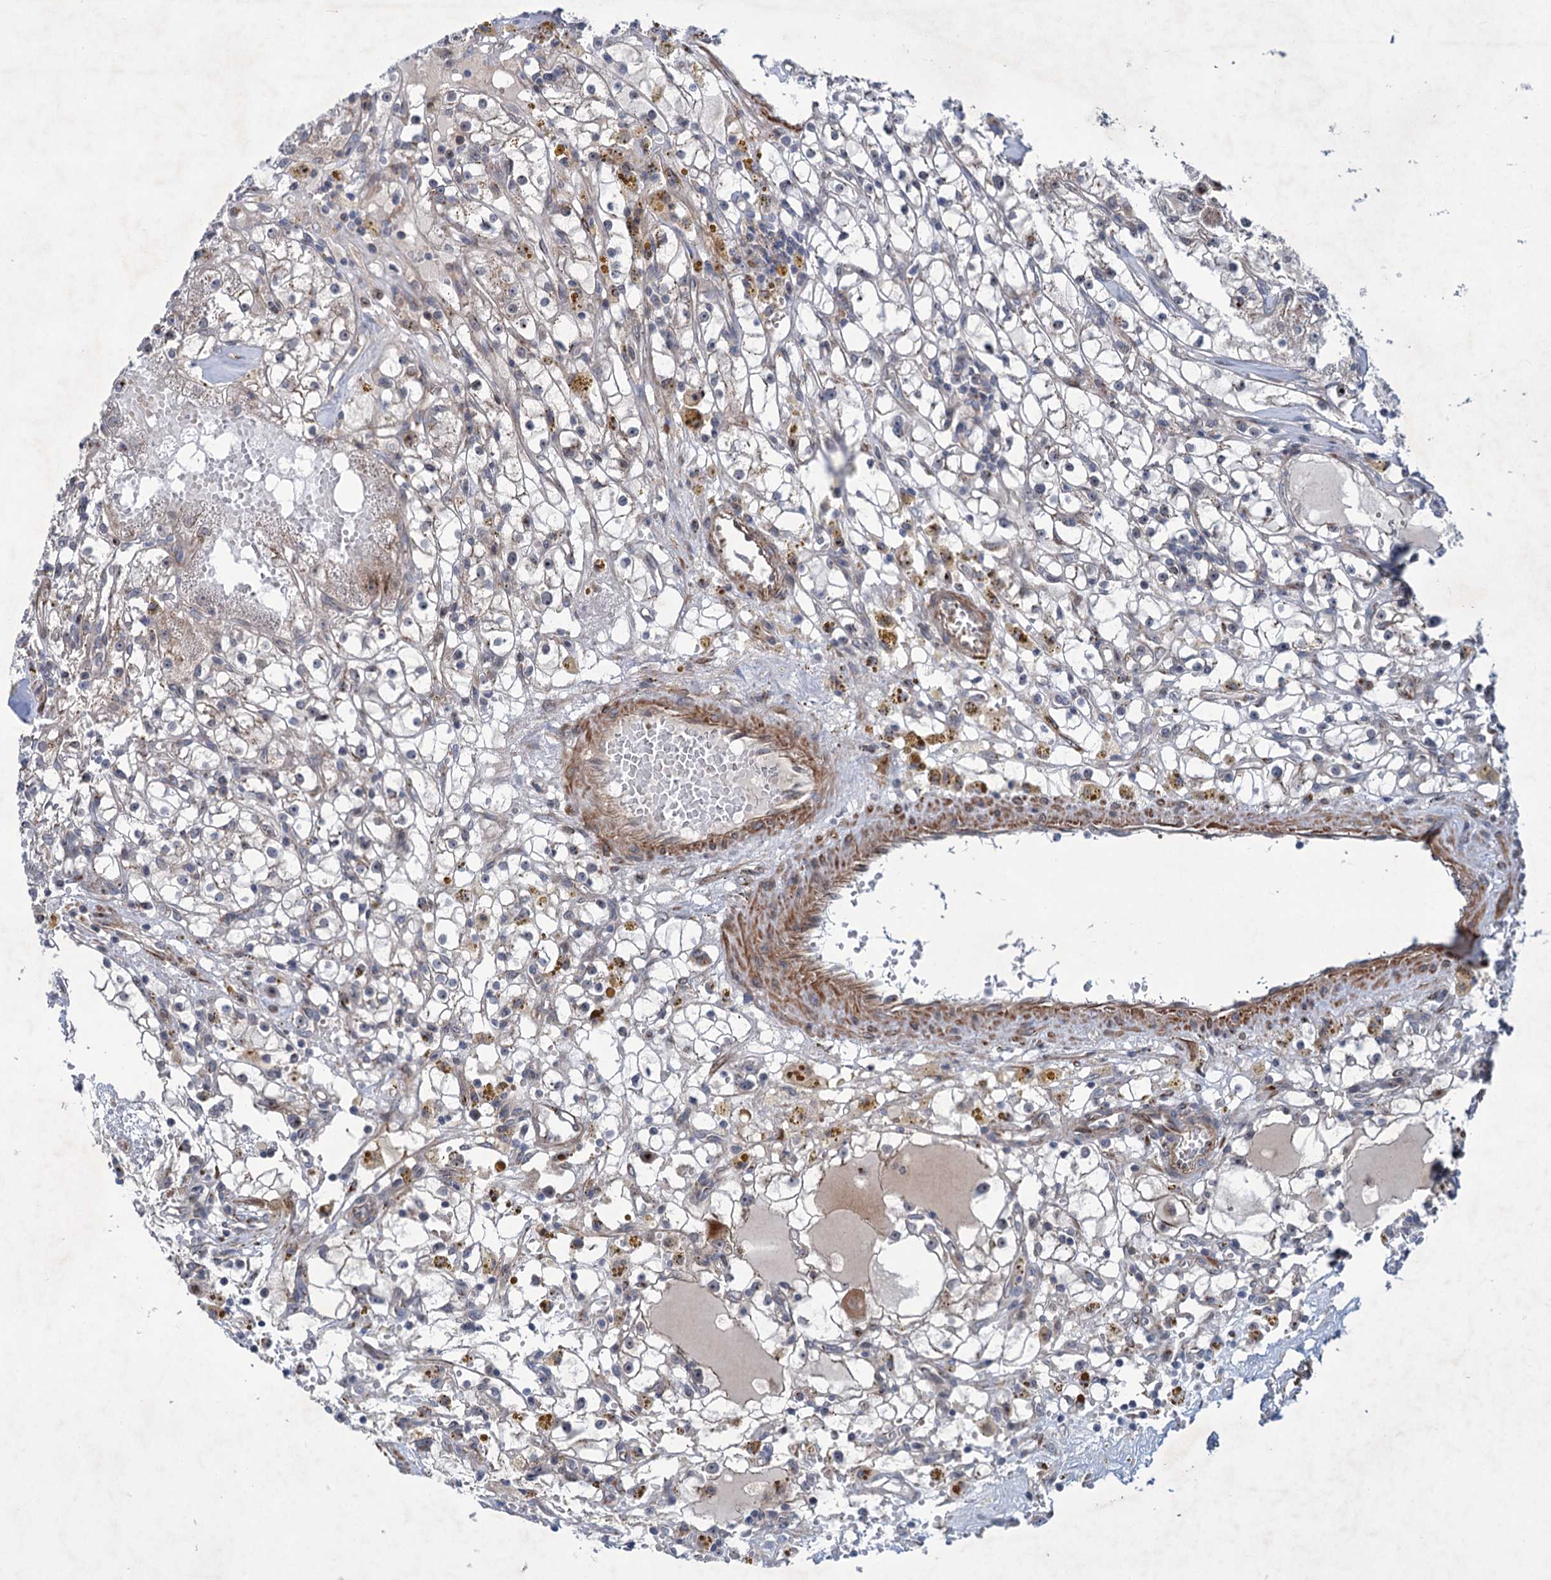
{"staining": {"intensity": "moderate", "quantity": "<25%", "location": "cytoplasmic/membranous"}, "tissue": "renal cancer", "cell_type": "Tumor cells", "image_type": "cancer", "snomed": [{"axis": "morphology", "description": "Adenocarcinoma, NOS"}, {"axis": "topography", "description": "Kidney"}], "caption": "This image demonstrates renal adenocarcinoma stained with IHC to label a protein in brown. The cytoplasmic/membranous of tumor cells show moderate positivity for the protein. Nuclei are counter-stained blue.", "gene": "ELP4", "patient": {"sex": "male", "age": 56}}